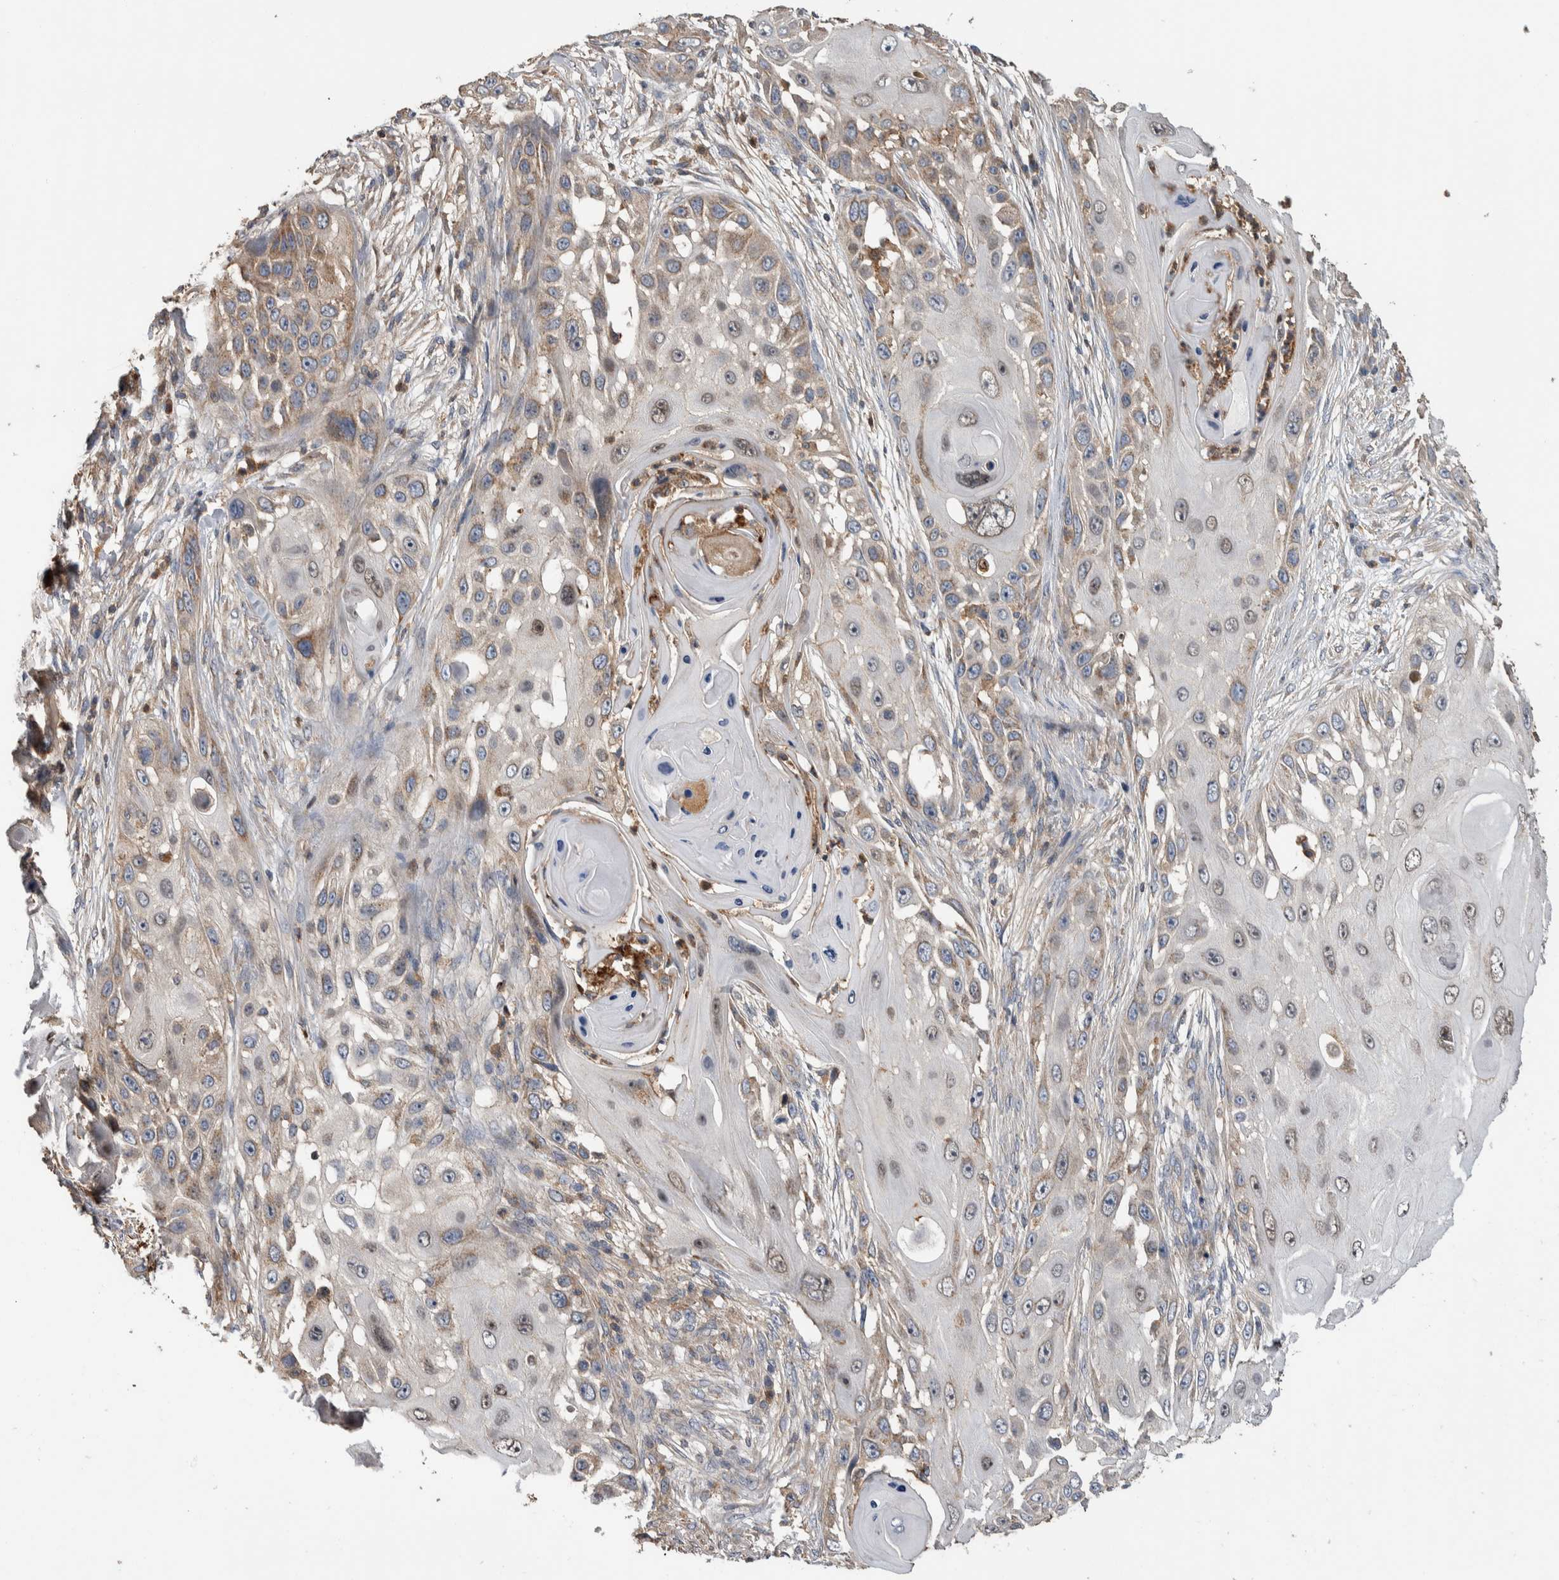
{"staining": {"intensity": "weak", "quantity": "25%-75%", "location": "cytoplasmic/membranous"}, "tissue": "skin cancer", "cell_type": "Tumor cells", "image_type": "cancer", "snomed": [{"axis": "morphology", "description": "Squamous cell carcinoma, NOS"}, {"axis": "topography", "description": "Skin"}], "caption": "The micrograph exhibits a brown stain indicating the presence of a protein in the cytoplasmic/membranous of tumor cells in skin squamous cell carcinoma. The staining is performed using DAB brown chromogen to label protein expression. The nuclei are counter-stained blue using hematoxylin.", "gene": "SDCBP", "patient": {"sex": "female", "age": 44}}